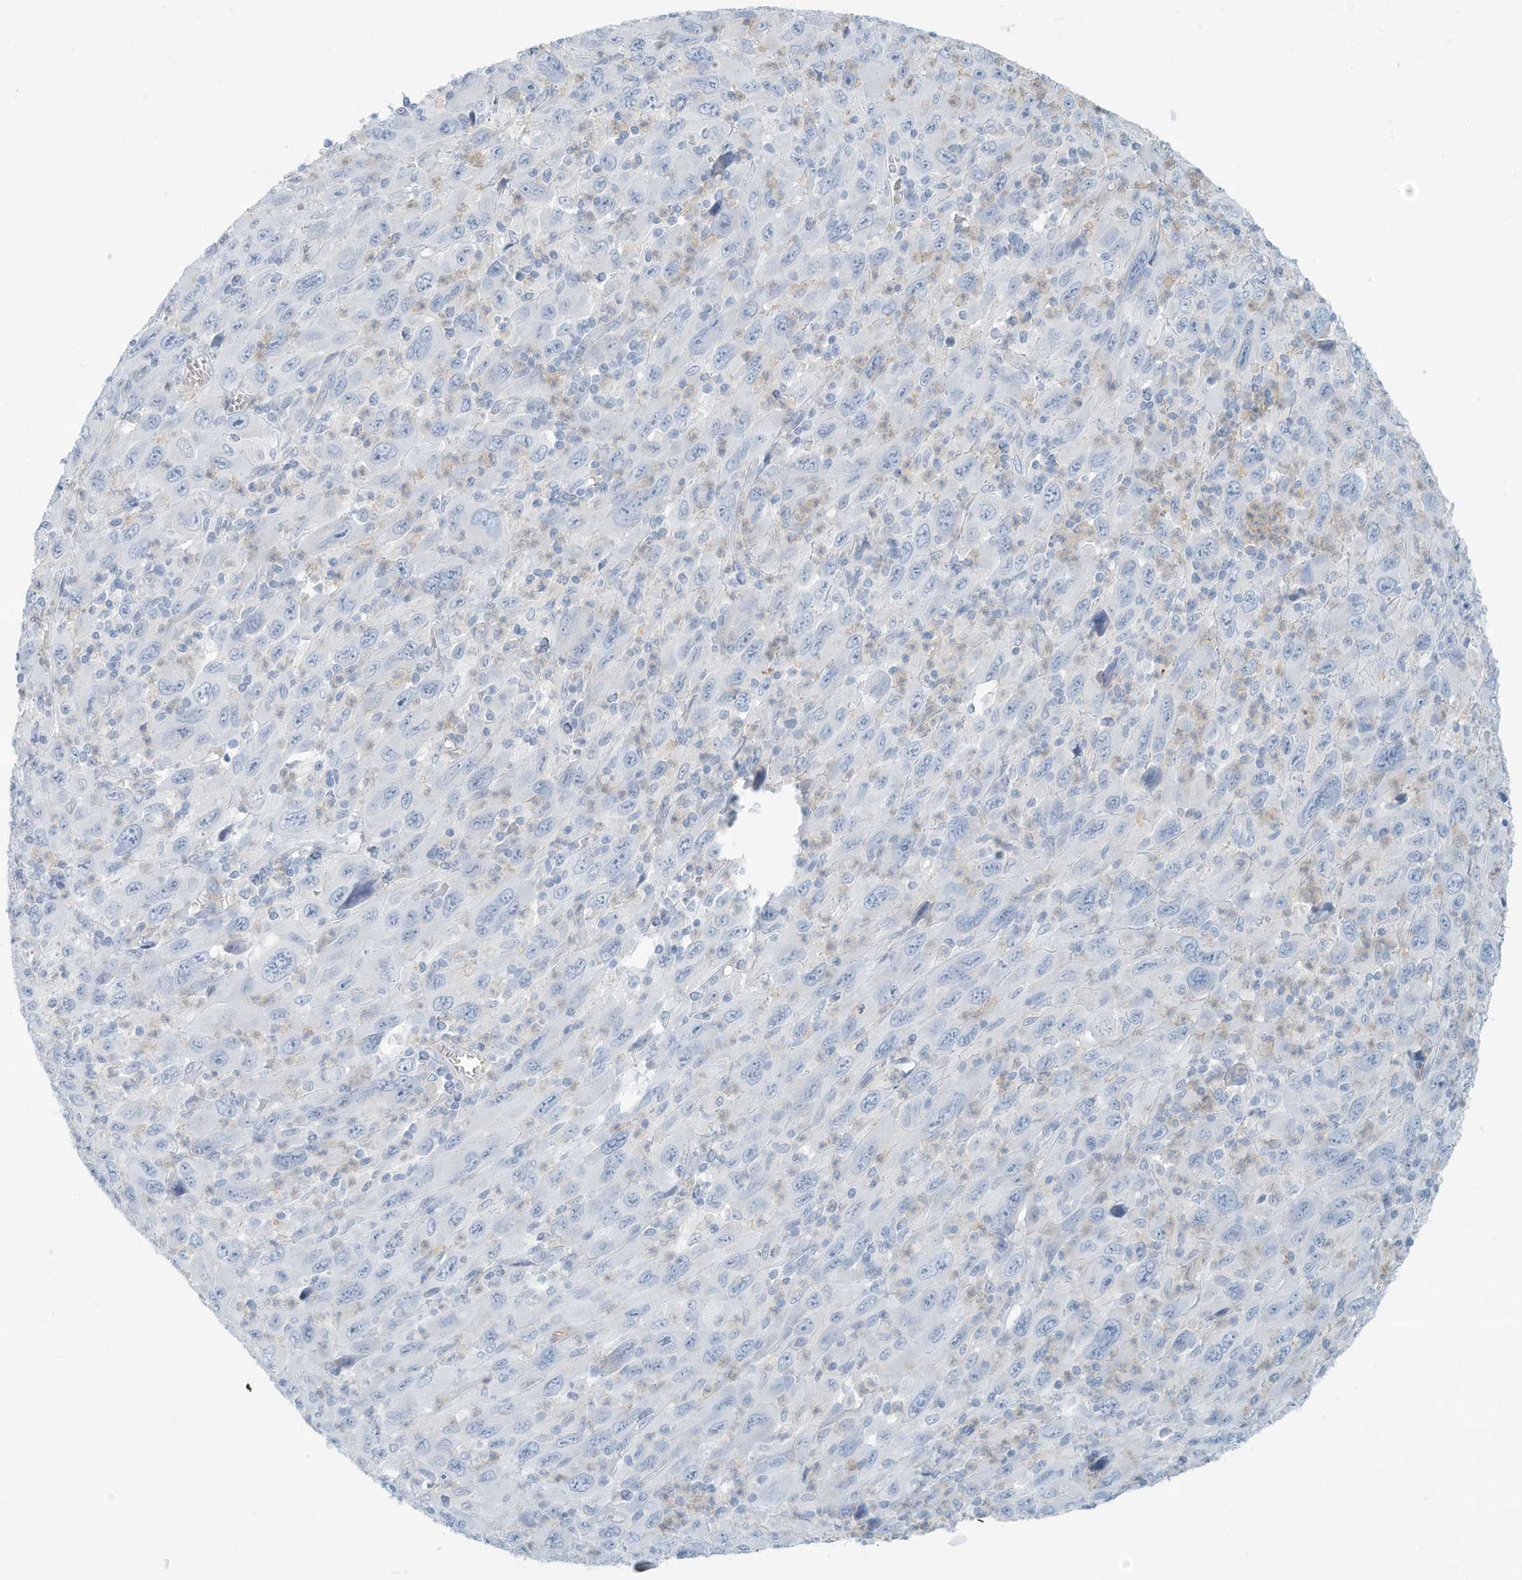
{"staining": {"intensity": "negative", "quantity": "none", "location": "none"}, "tissue": "melanoma", "cell_type": "Tumor cells", "image_type": "cancer", "snomed": [{"axis": "morphology", "description": "Malignant melanoma, Metastatic site"}, {"axis": "topography", "description": "Skin"}], "caption": "Tumor cells are negative for brown protein staining in melanoma. (DAB (3,3'-diaminobenzidine) immunohistochemistry (IHC) visualized using brightfield microscopy, high magnification).", "gene": "ERI2", "patient": {"sex": "female", "age": 56}}